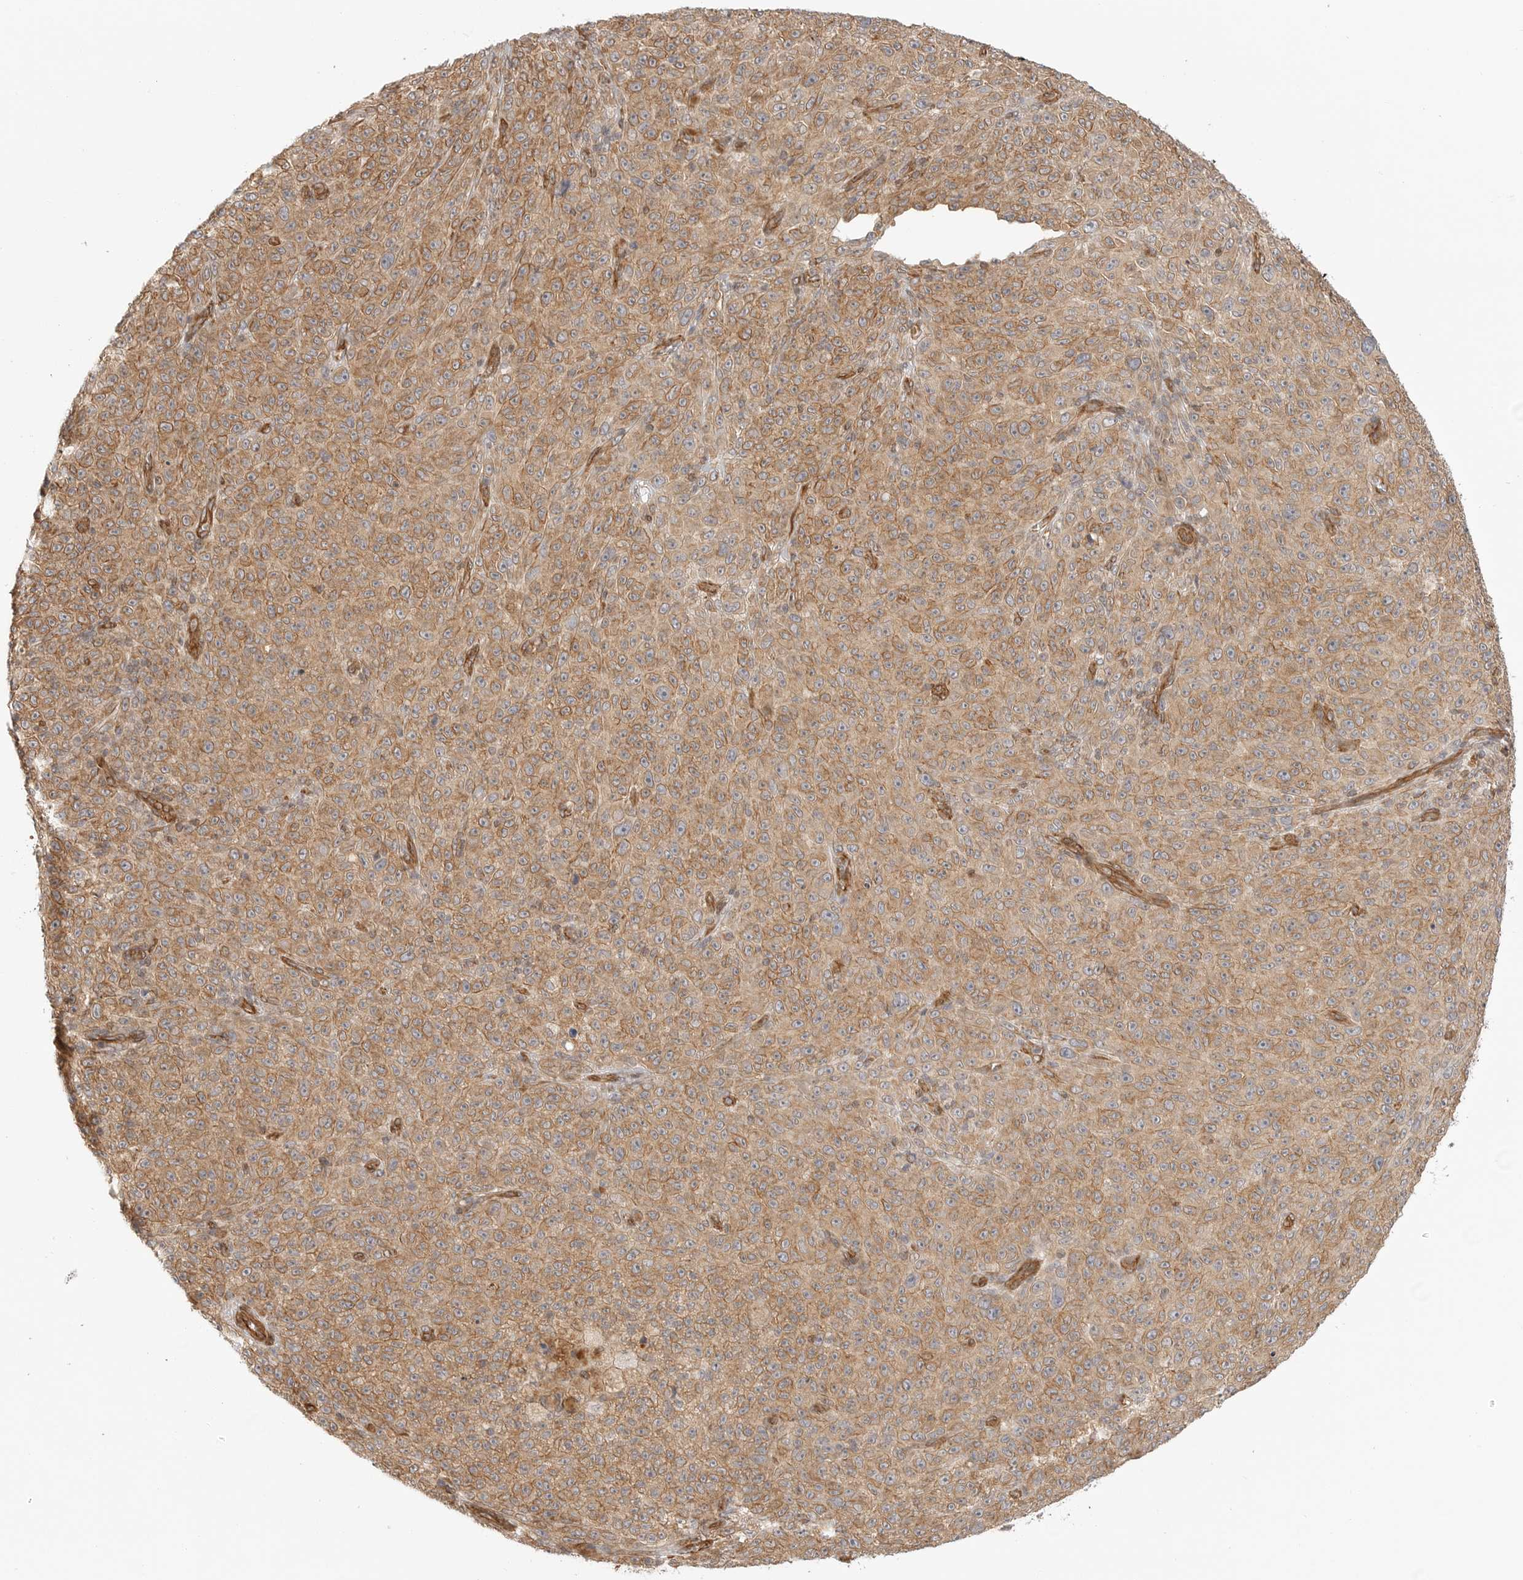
{"staining": {"intensity": "moderate", "quantity": ">75%", "location": "cytoplasmic/membranous"}, "tissue": "melanoma", "cell_type": "Tumor cells", "image_type": "cancer", "snomed": [{"axis": "morphology", "description": "Malignant melanoma, NOS"}, {"axis": "topography", "description": "Skin"}], "caption": "The image displays immunohistochemical staining of melanoma. There is moderate cytoplasmic/membranous positivity is seen in about >75% of tumor cells.", "gene": "ATOH7", "patient": {"sex": "female", "age": 82}}